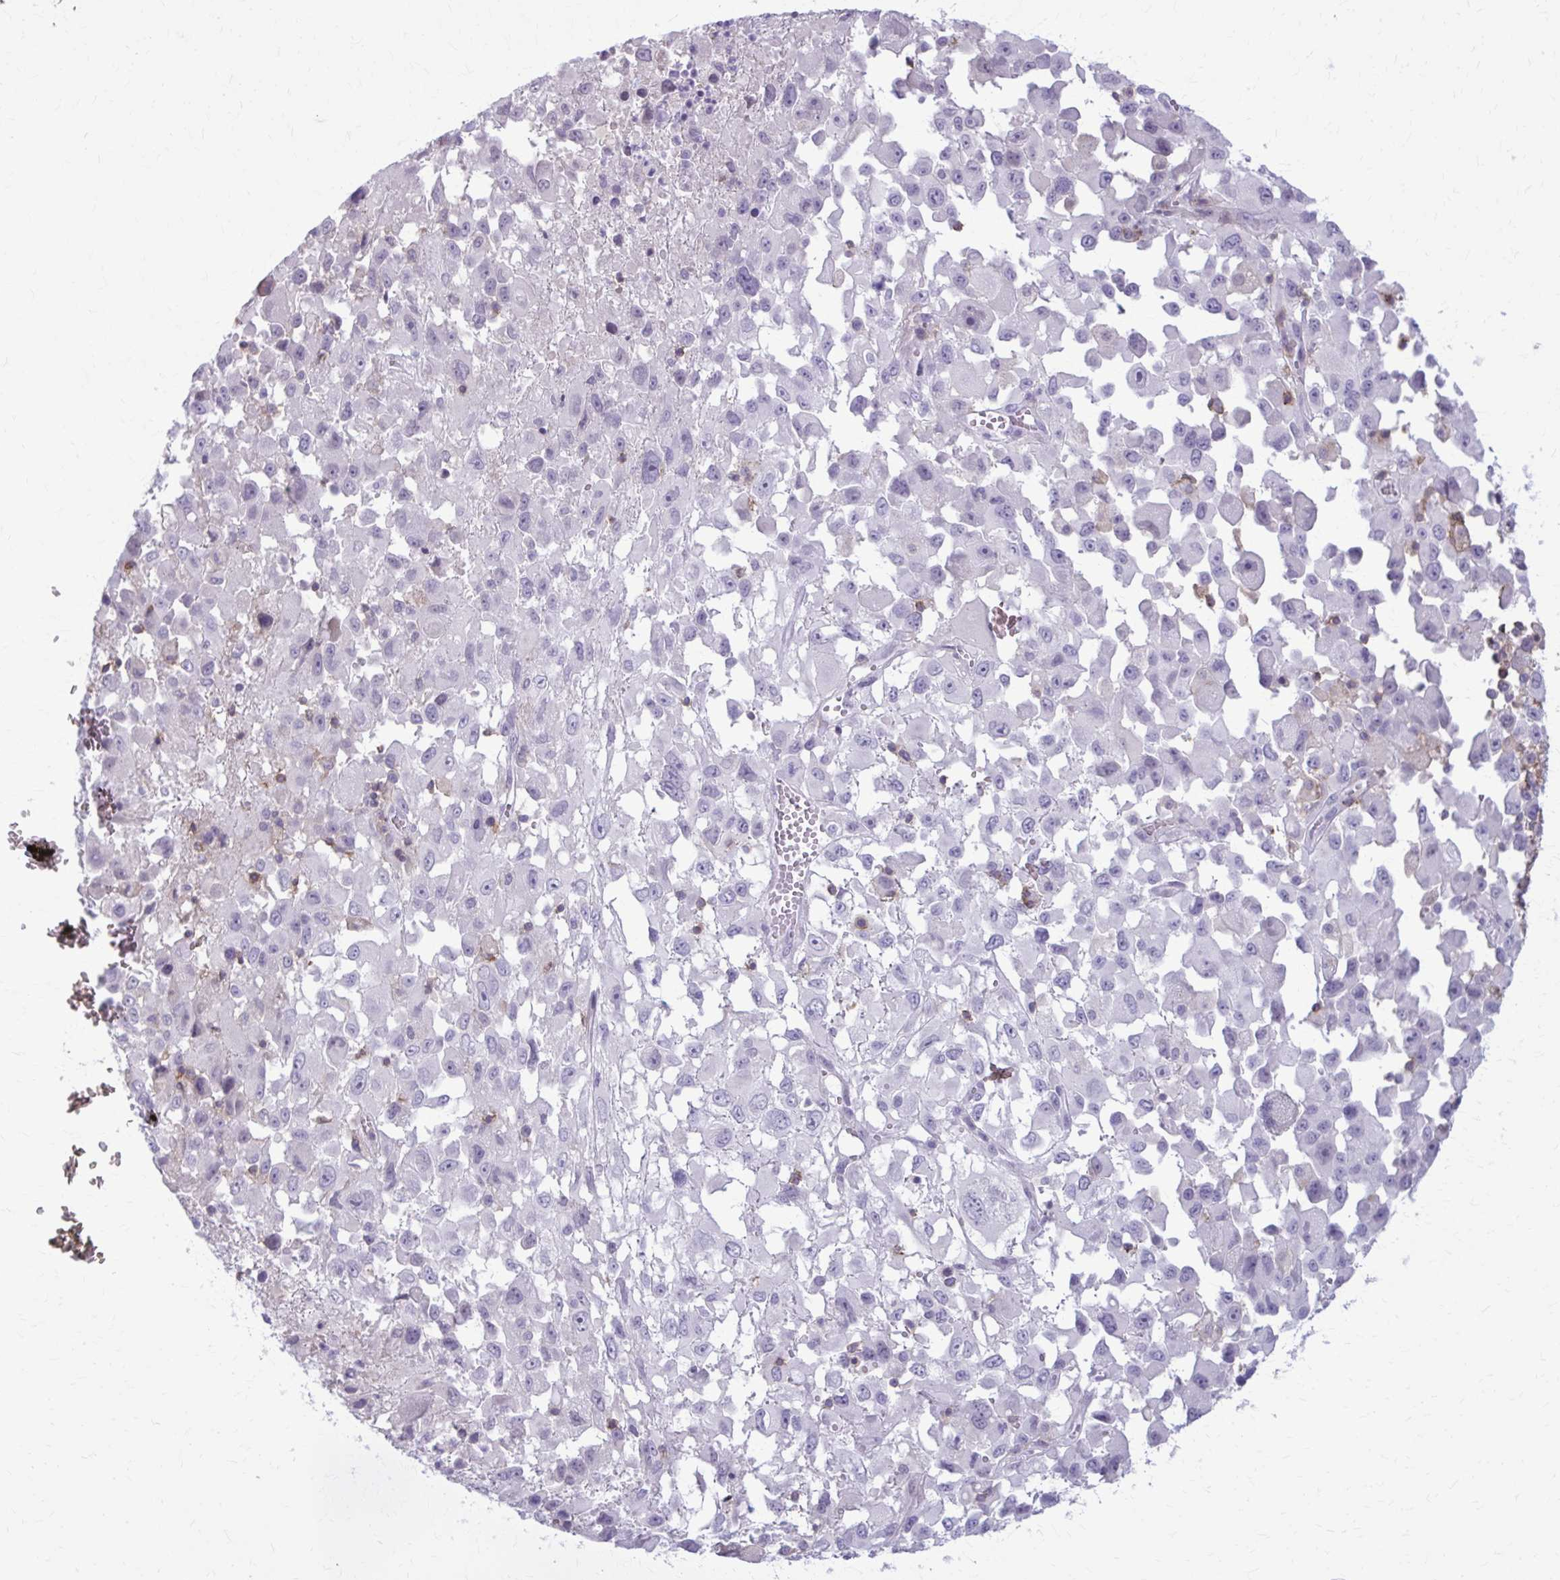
{"staining": {"intensity": "negative", "quantity": "none", "location": "none"}, "tissue": "melanoma", "cell_type": "Tumor cells", "image_type": "cancer", "snomed": [{"axis": "morphology", "description": "Malignant melanoma, Metastatic site"}, {"axis": "topography", "description": "Soft tissue"}], "caption": "This photomicrograph is of melanoma stained with immunohistochemistry (IHC) to label a protein in brown with the nuclei are counter-stained blue. There is no expression in tumor cells. Nuclei are stained in blue.", "gene": "CD38", "patient": {"sex": "male", "age": 50}}